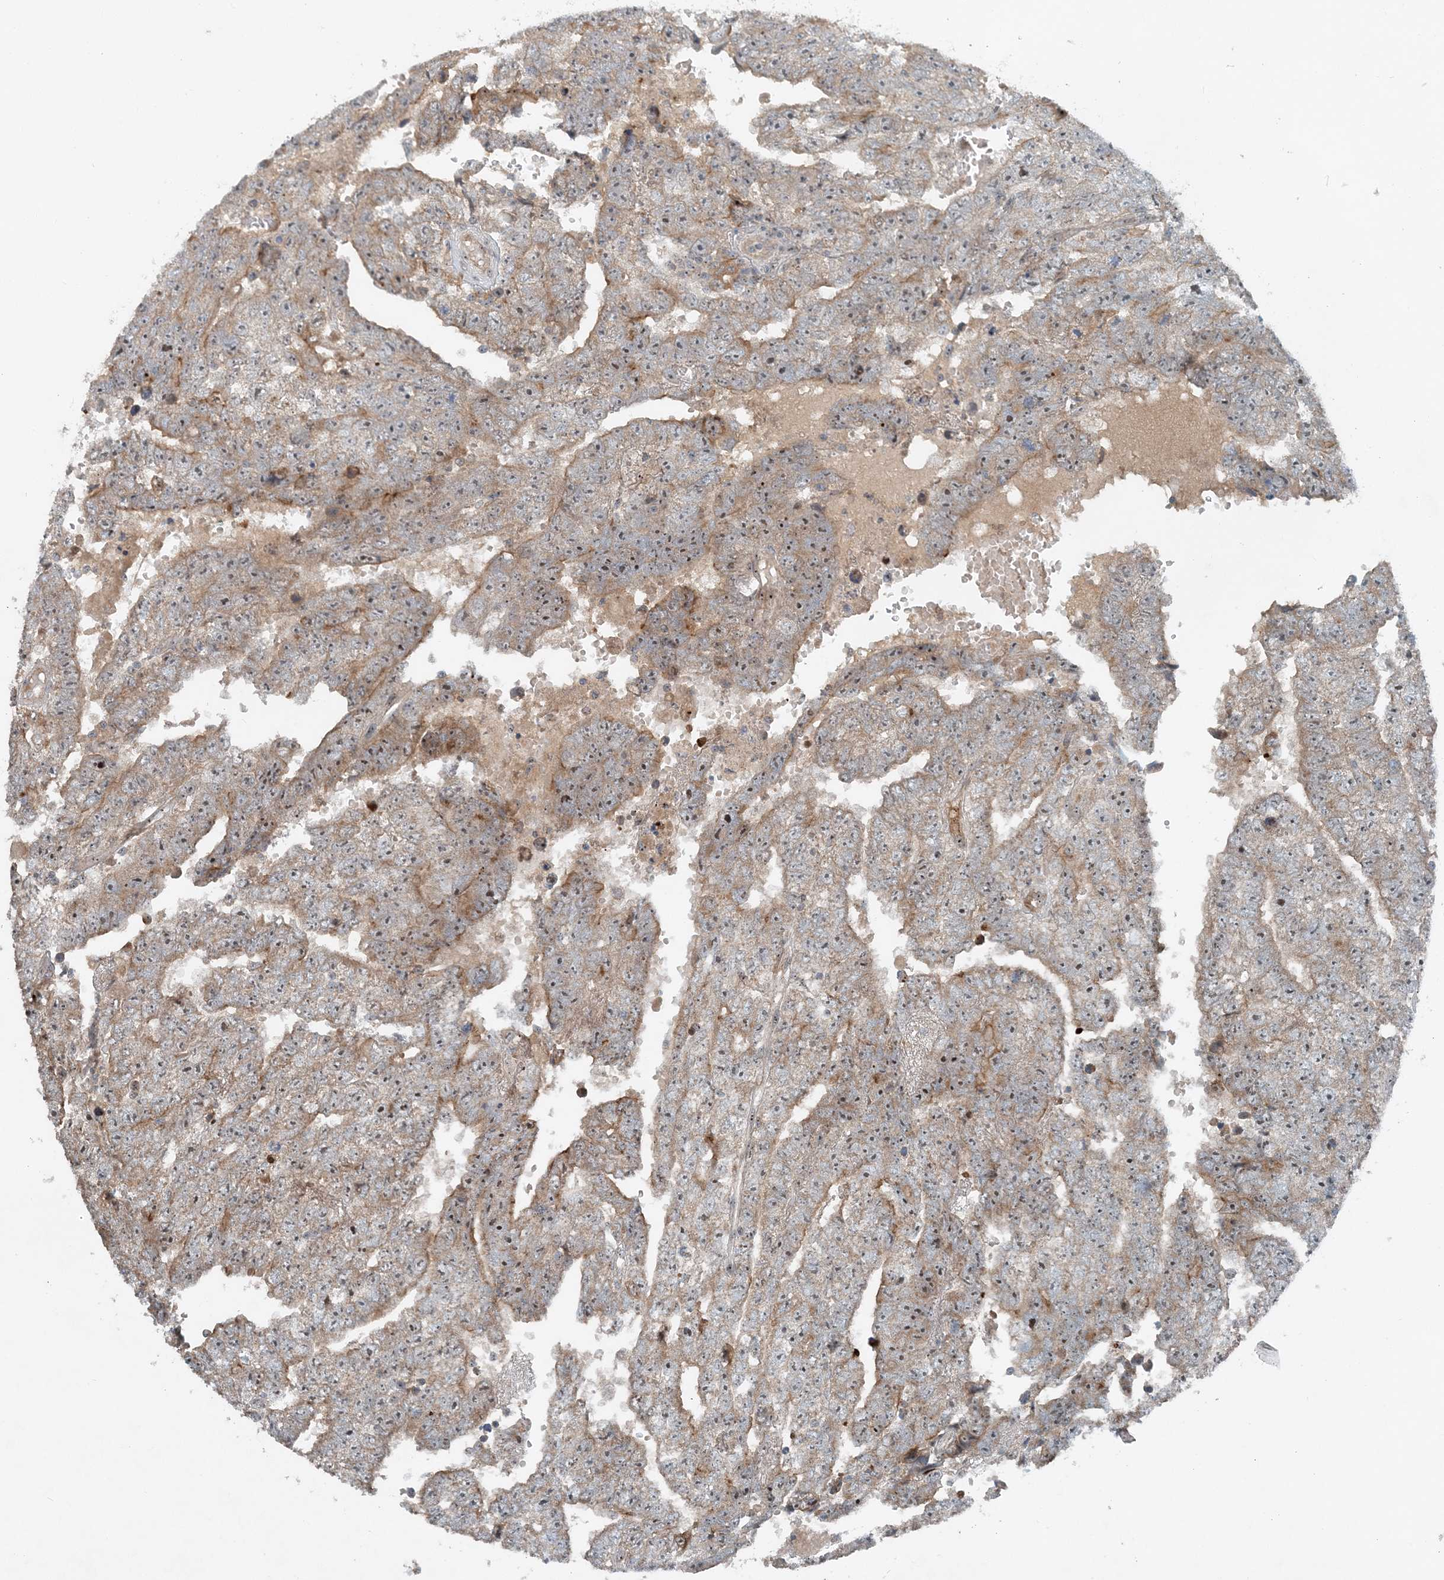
{"staining": {"intensity": "moderate", "quantity": "25%-75%", "location": "cytoplasmic/membranous"}, "tissue": "testis cancer", "cell_type": "Tumor cells", "image_type": "cancer", "snomed": [{"axis": "morphology", "description": "Carcinoma, Embryonal, NOS"}, {"axis": "topography", "description": "Testis"}], "caption": "Testis embryonal carcinoma was stained to show a protein in brown. There is medium levels of moderate cytoplasmic/membranous staining in approximately 25%-75% of tumor cells. The staining was performed using DAB (3,3'-diaminobenzidine) to visualize the protein expression in brown, while the nuclei were stained in blue with hematoxylin (Magnification: 20x).", "gene": "MITD1", "patient": {"sex": "male", "age": 25}}